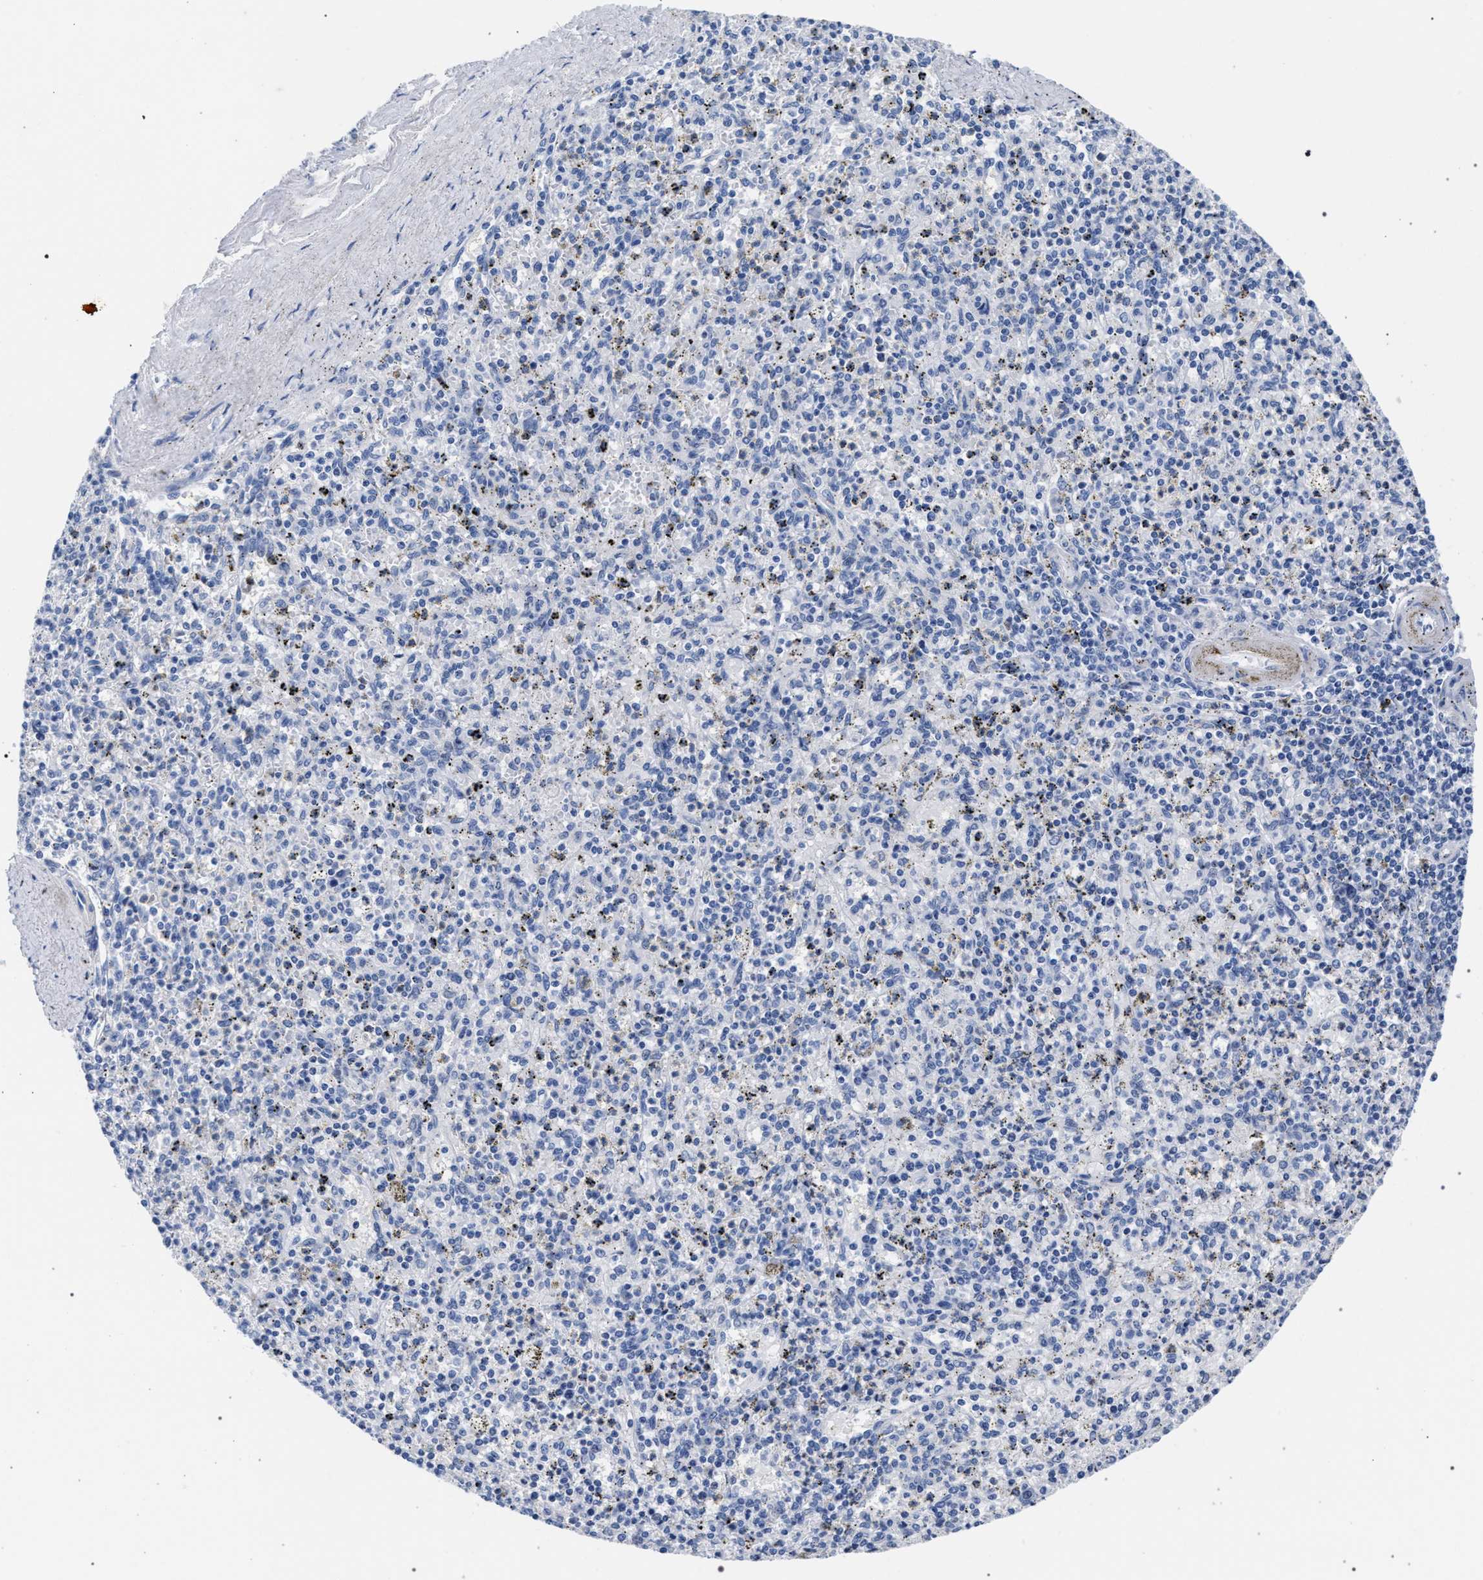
{"staining": {"intensity": "negative", "quantity": "none", "location": "none"}, "tissue": "spleen", "cell_type": "Cells in red pulp", "image_type": "normal", "snomed": [{"axis": "morphology", "description": "Normal tissue, NOS"}, {"axis": "topography", "description": "Spleen"}], "caption": "Immunohistochemistry of normal spleen reveals no staining in cells in red pulp. (Stains: DAB immunohistochemistry (IHC) with hematoxylin counter stain, Microscopy: brightfield microscopy at high magnification).", "gene": "AKAP4", "patient": {"sex": "male", "age": 72}}